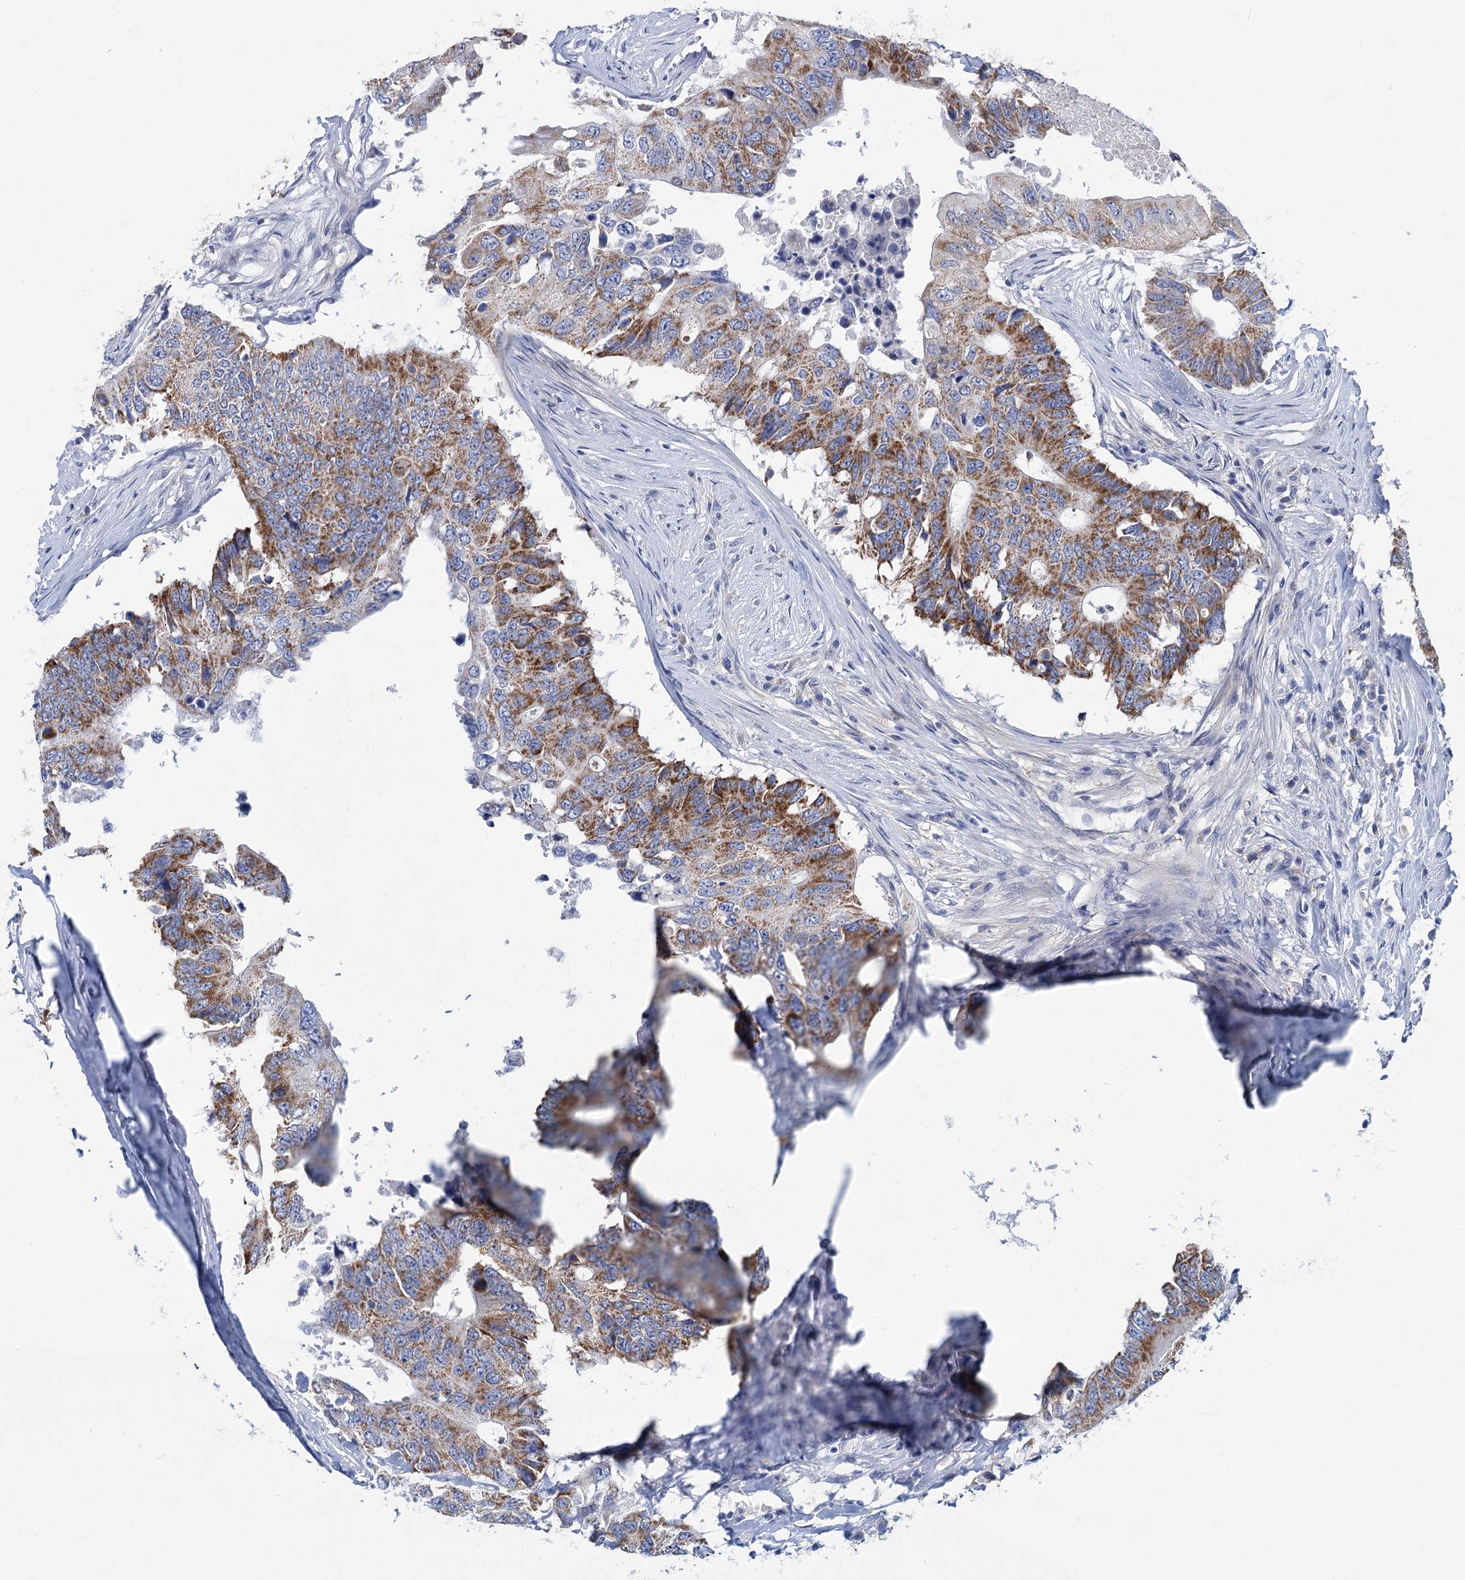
{"staining": {"intensity": "moderate", "quantity": ">75%", "location": "cytoplasmic/membranous"}, "tissue": "colorectal cancer", "cell_type": "Tumor cells", "image_type": "cancer", "snomed": [{"axis": "morphology", "description": "Adenocarcinoma, NOS"}, {"axis": "topography", "description": "Colon"}], "caption": "Immunohistochemical staining of adenocarcinoma (colorectal) shows moderate cytoplasmic/membranous protein positivity in approximately >75% of tumor cells.", "gene": "CHDH", "patient": {"sex": "male", "age": 71}}